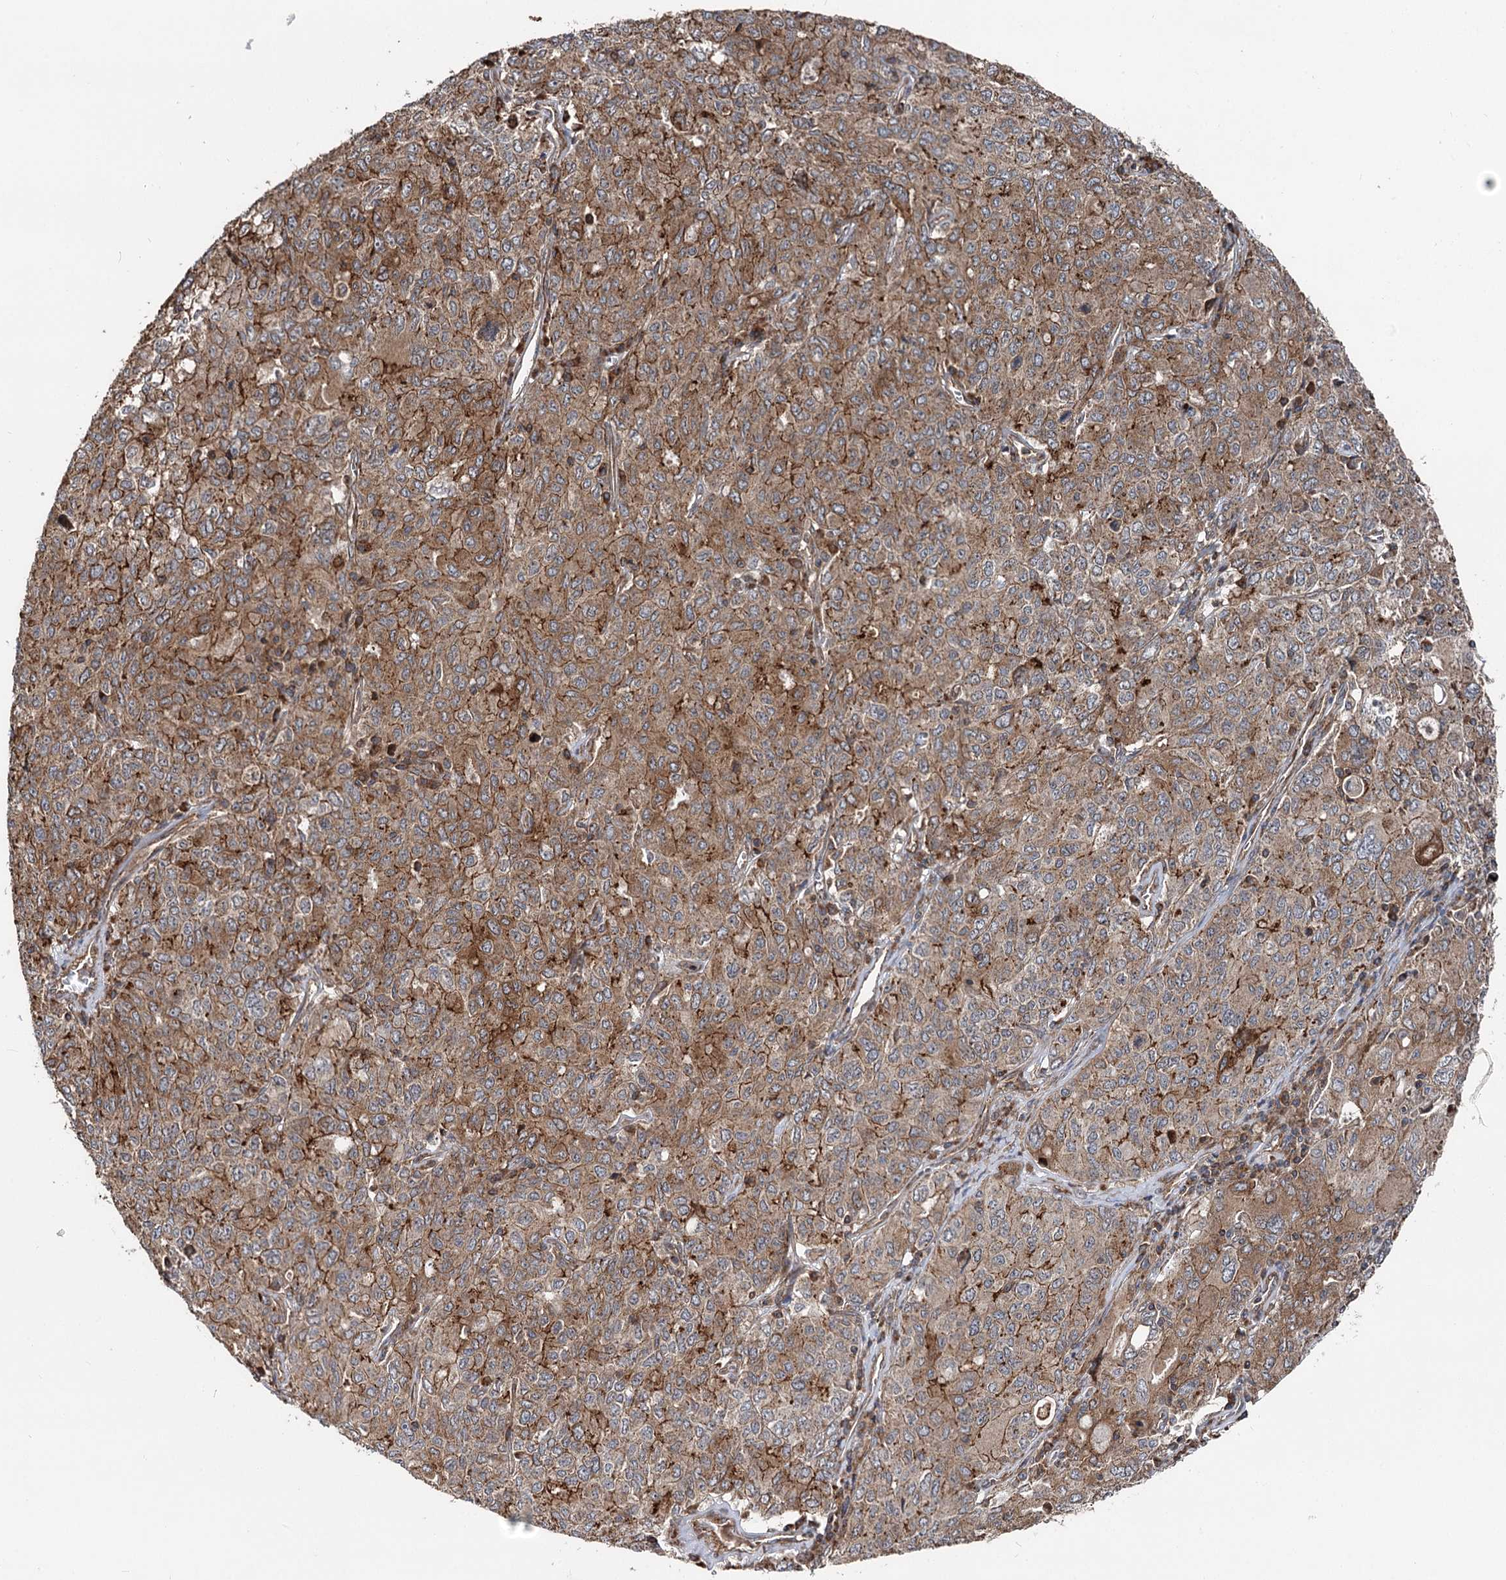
{"staining": {"intensity": "moderate", "quantity": ">75%", "location": "cytoplasmic/membranous"}, "tissue": "ovarian cancer", "cell_type": "Tumor cells", "image_type": "cancer", "snomed": [{"axis": "morphology", "description": "Carcinoma, endometroid"}, {"axis": "topography", "description": "Ovary"}], "caption": "Brown immunohistochemical staining in human ovarian endometroid carcinoma exhibits moderate cytoplasmic/membranous positivity in approximately >75% of tumor cells.", "gene": "ITFG2", "patient": {"sex": "female", "age": 62}}